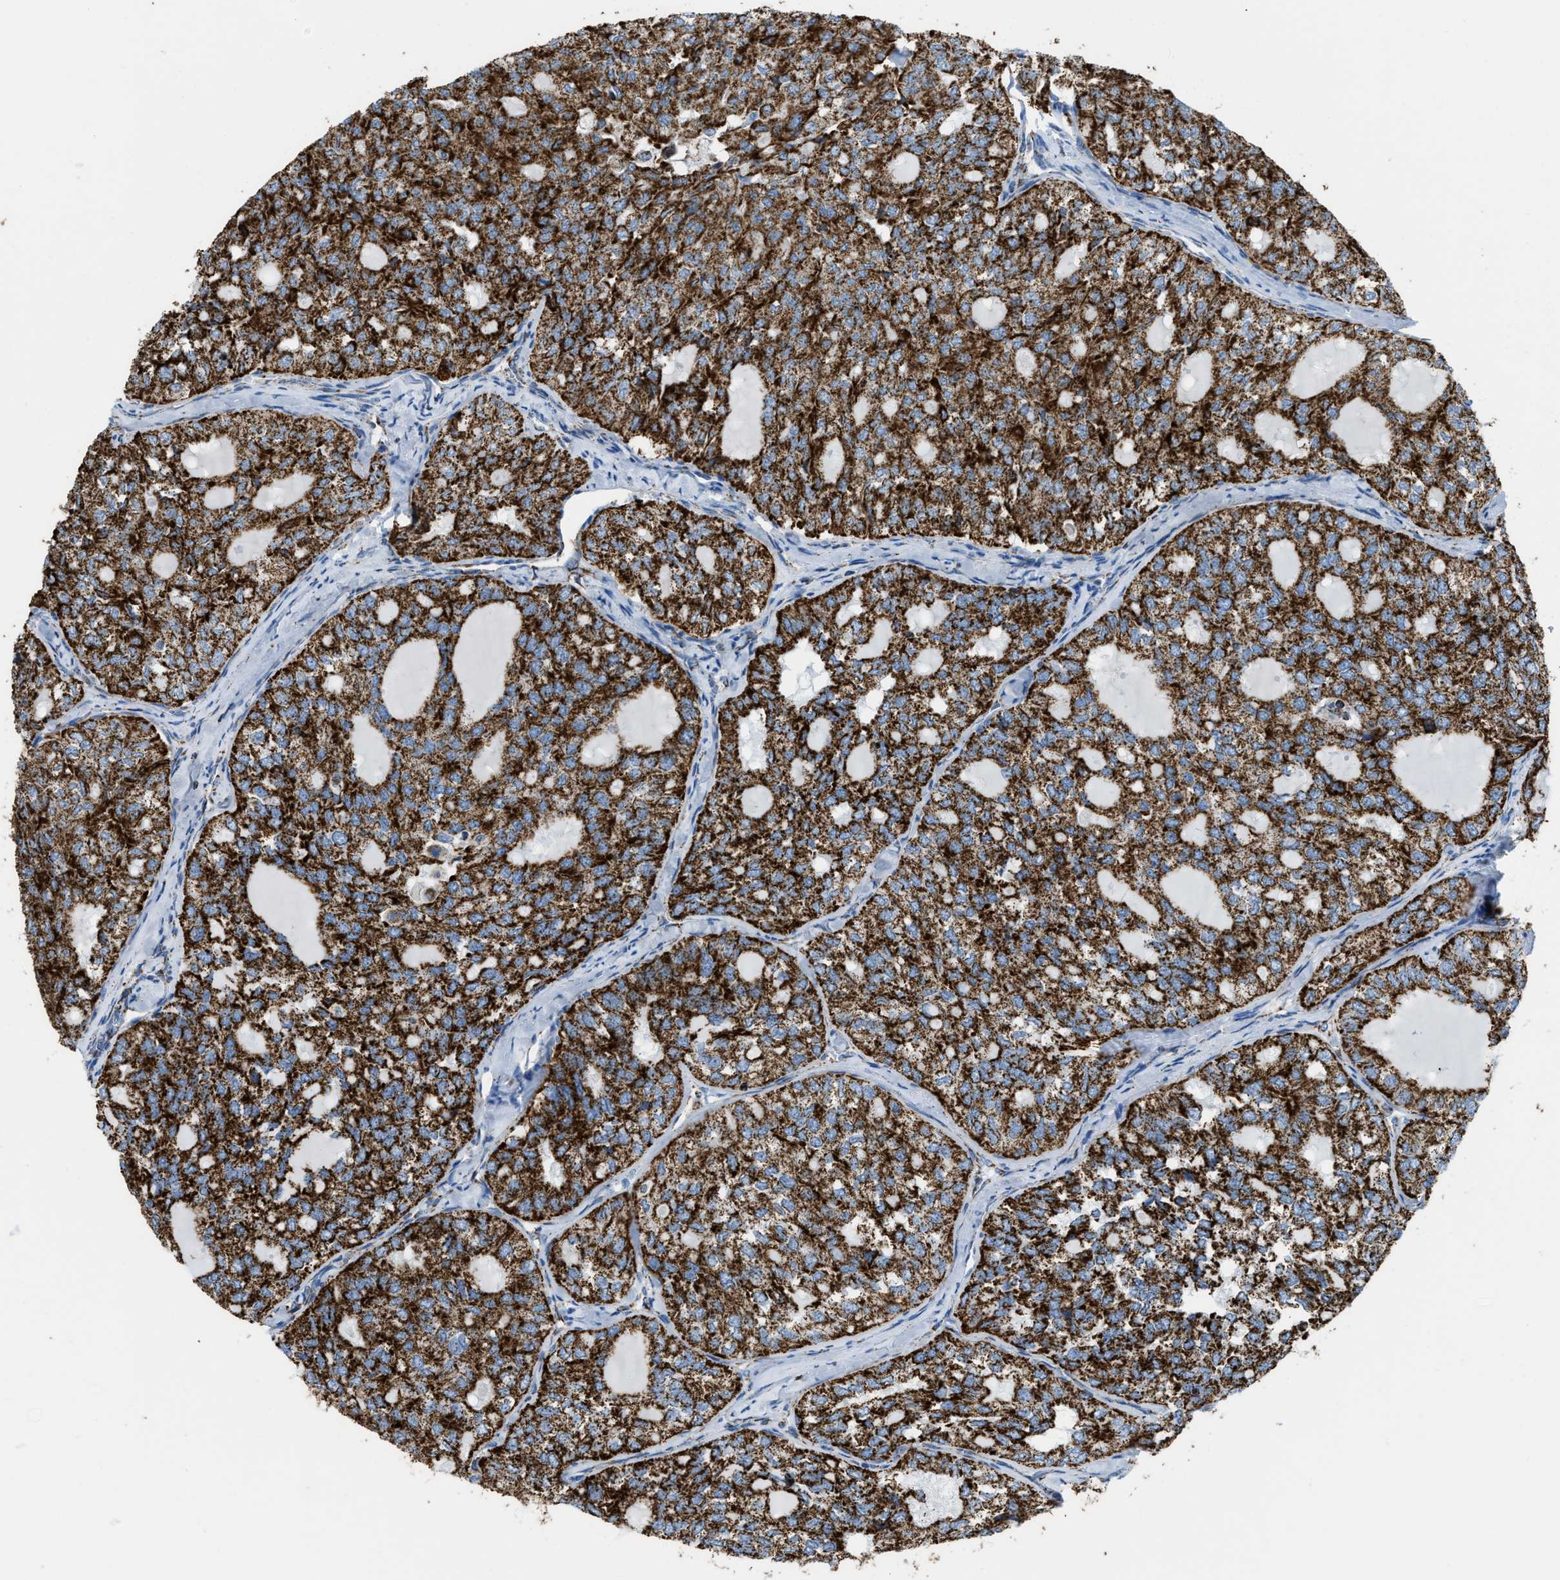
{"staining": {"intensity": "strong", "quantity": ">75%", "location": "cytoplasmic/membranous"}, "tissue": "thyroid cancer", "cell_type": "Tumor cells", "image_type": "cancer", "snomed": [{"axis": "morphology", "description": "Follicular adenoma carcinoma, NOS"}, {"axis": "topography", "description": "Thyroid gland"}], "caption": "Protein analysis of thyroid cancer tissue reveals strong cytoplasmic/membranous positivity in approximately >75% of tumor cells.", "gene": "ETFB", "patient": {"sex": "male", "age": 75}}